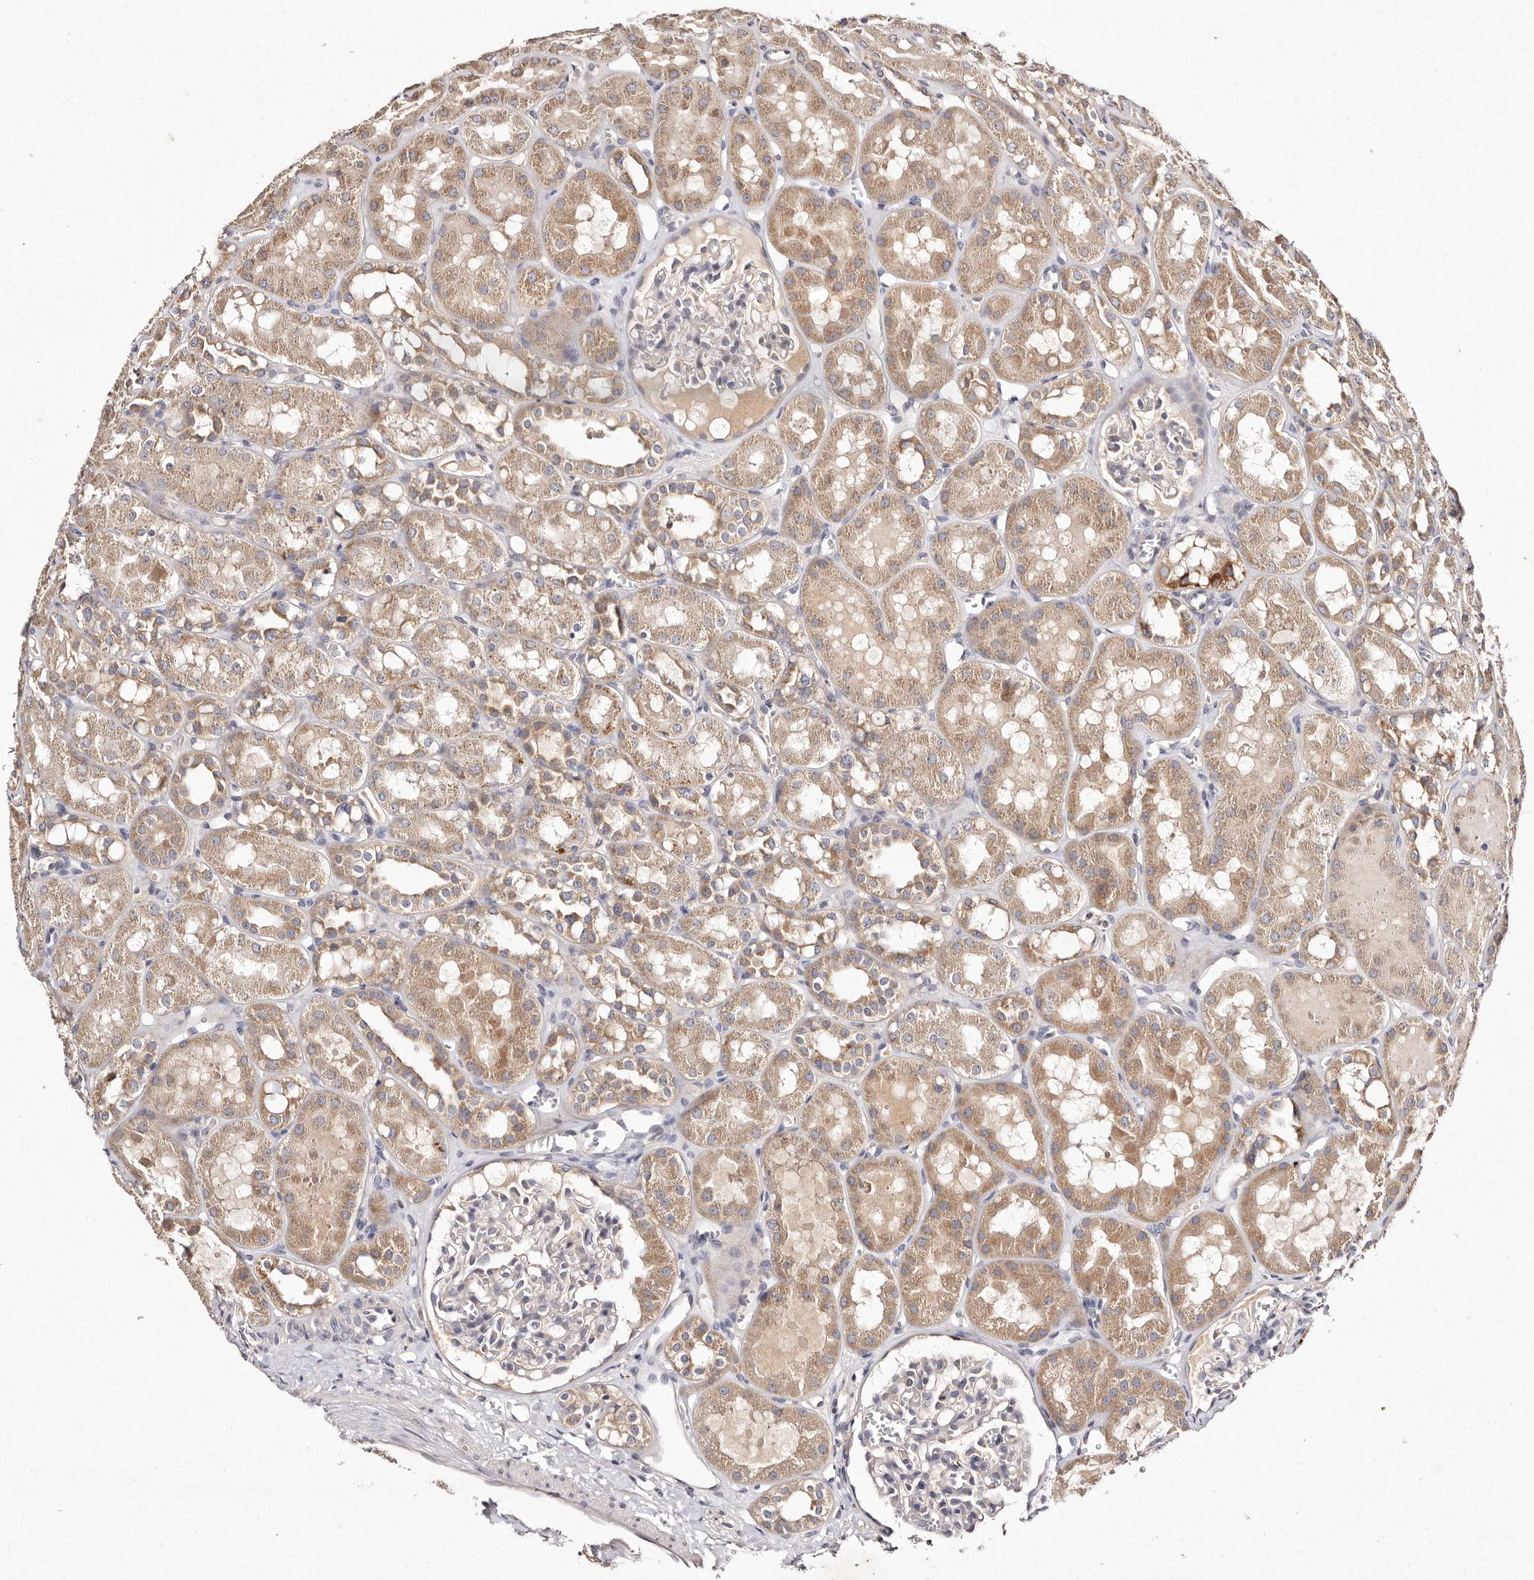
{"staining": {"intensity": "negative", "quantity": "none", "location": "none"}, "tissue": "kidney", "cell_type": "Cells in glomeruli", "image_type": "normal", "snomed": [{"axis": "morphology", "description": "Normal tissue, NOS"}, {"axis": "topography", "description": "Kidney"}], "caption": "IHC photomicrograph of benign kidney: human kidney stained with DAB exhibits no significant protein positivity in cells in glomeruli. (Immunohistochemistry (ihc), brightfield microscopy, high magnification).", "gene": "TSC2", "patient": {"sex": "male", "age": 16}}